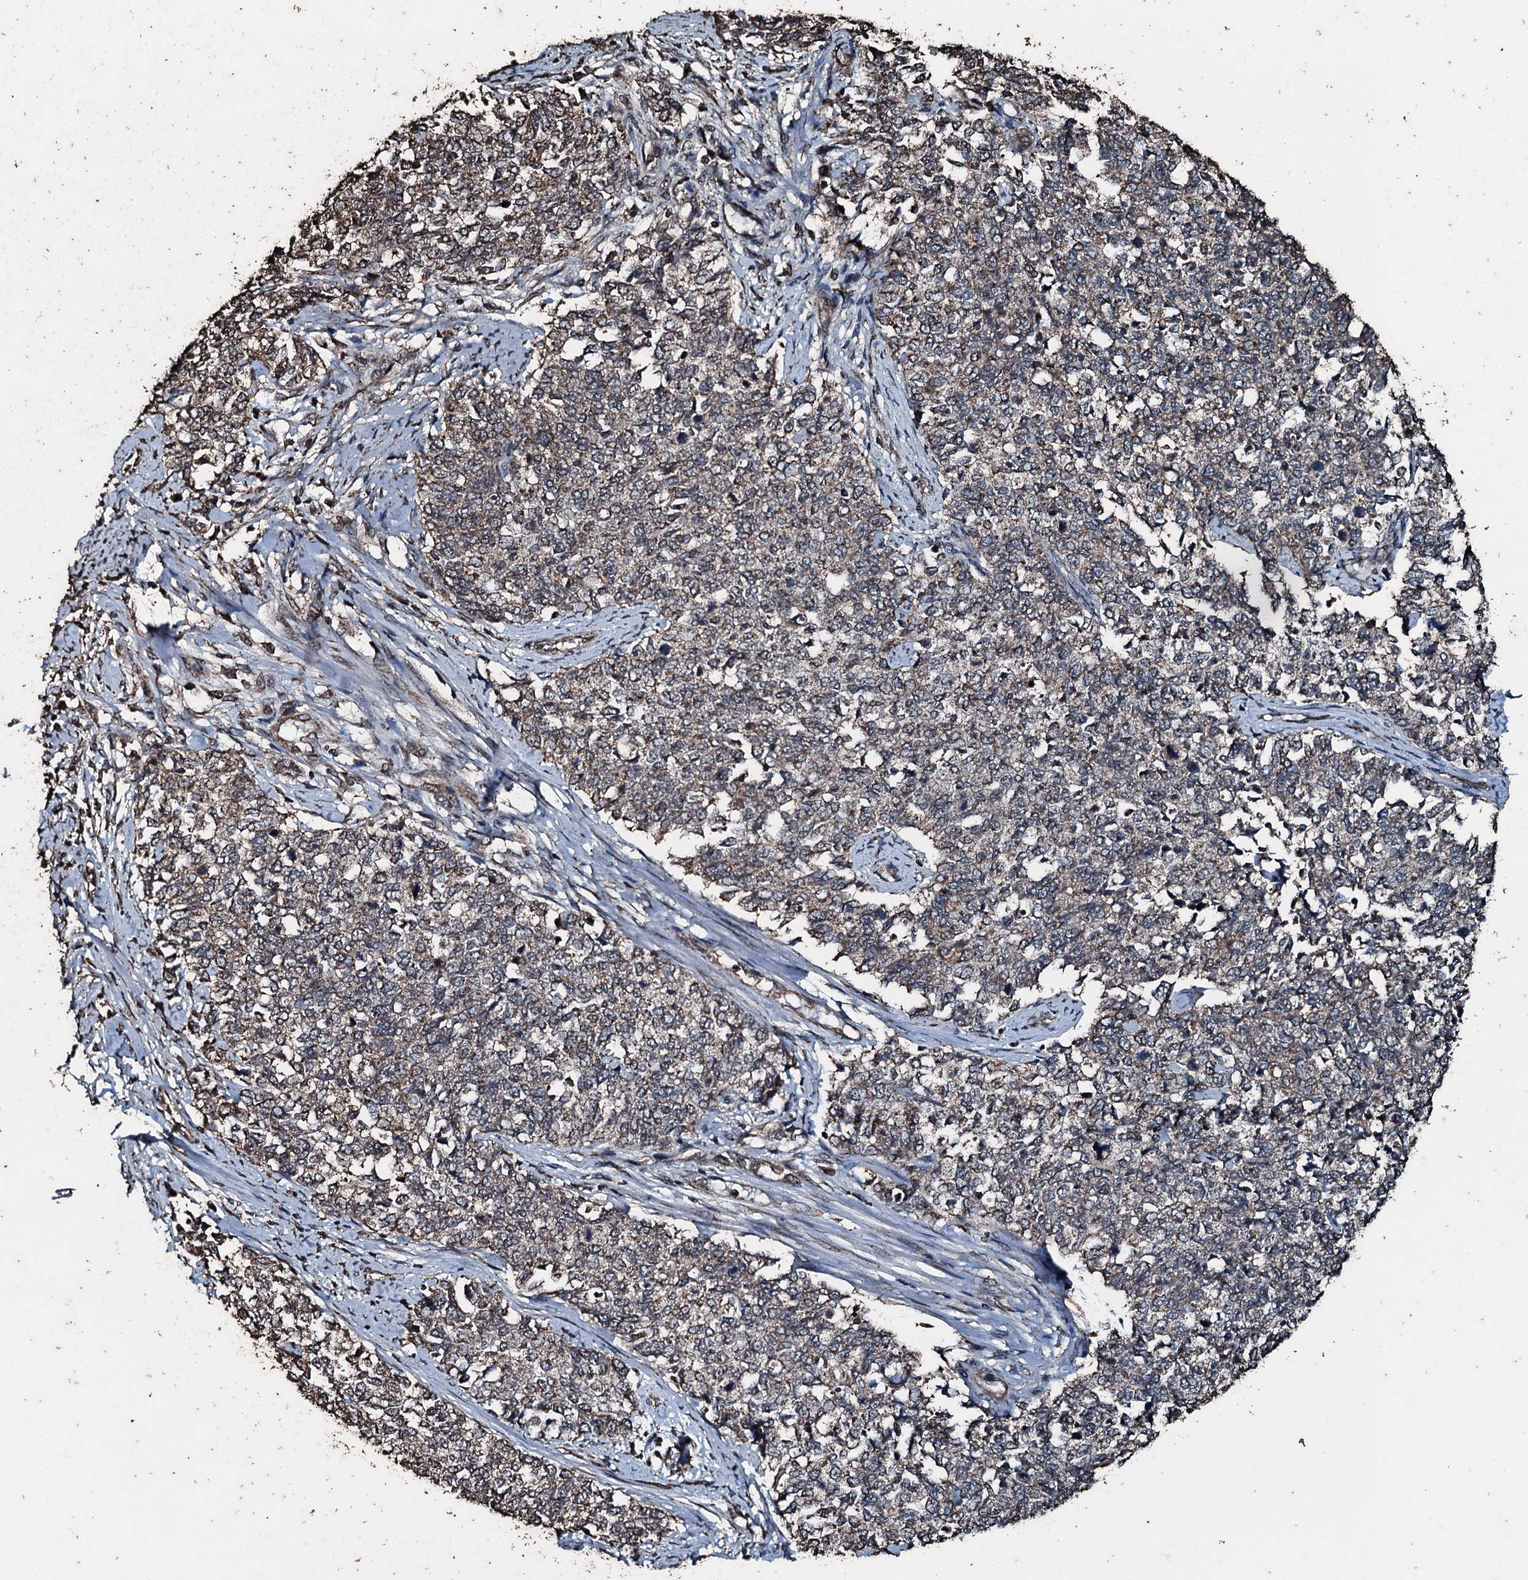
{"staining": {"intensity": "negative", "quantity": "none", "location": "none"}, "tissue": "cervical cancer", "cell_type": "Tumor cells", "image_type": "cancer", "snomed": [{"axis": "morphology", "description": "Squamous cell carcinoma, NOS"}, {"axis": "topography", "description": "Cervix"}], "caption": "An image of cervical squamous cell carcinoma stained for a protein exhibits no brown staining in tumor cells.", "gene": "FAAP24", "patient": {"sex": "female", "age": 63}}